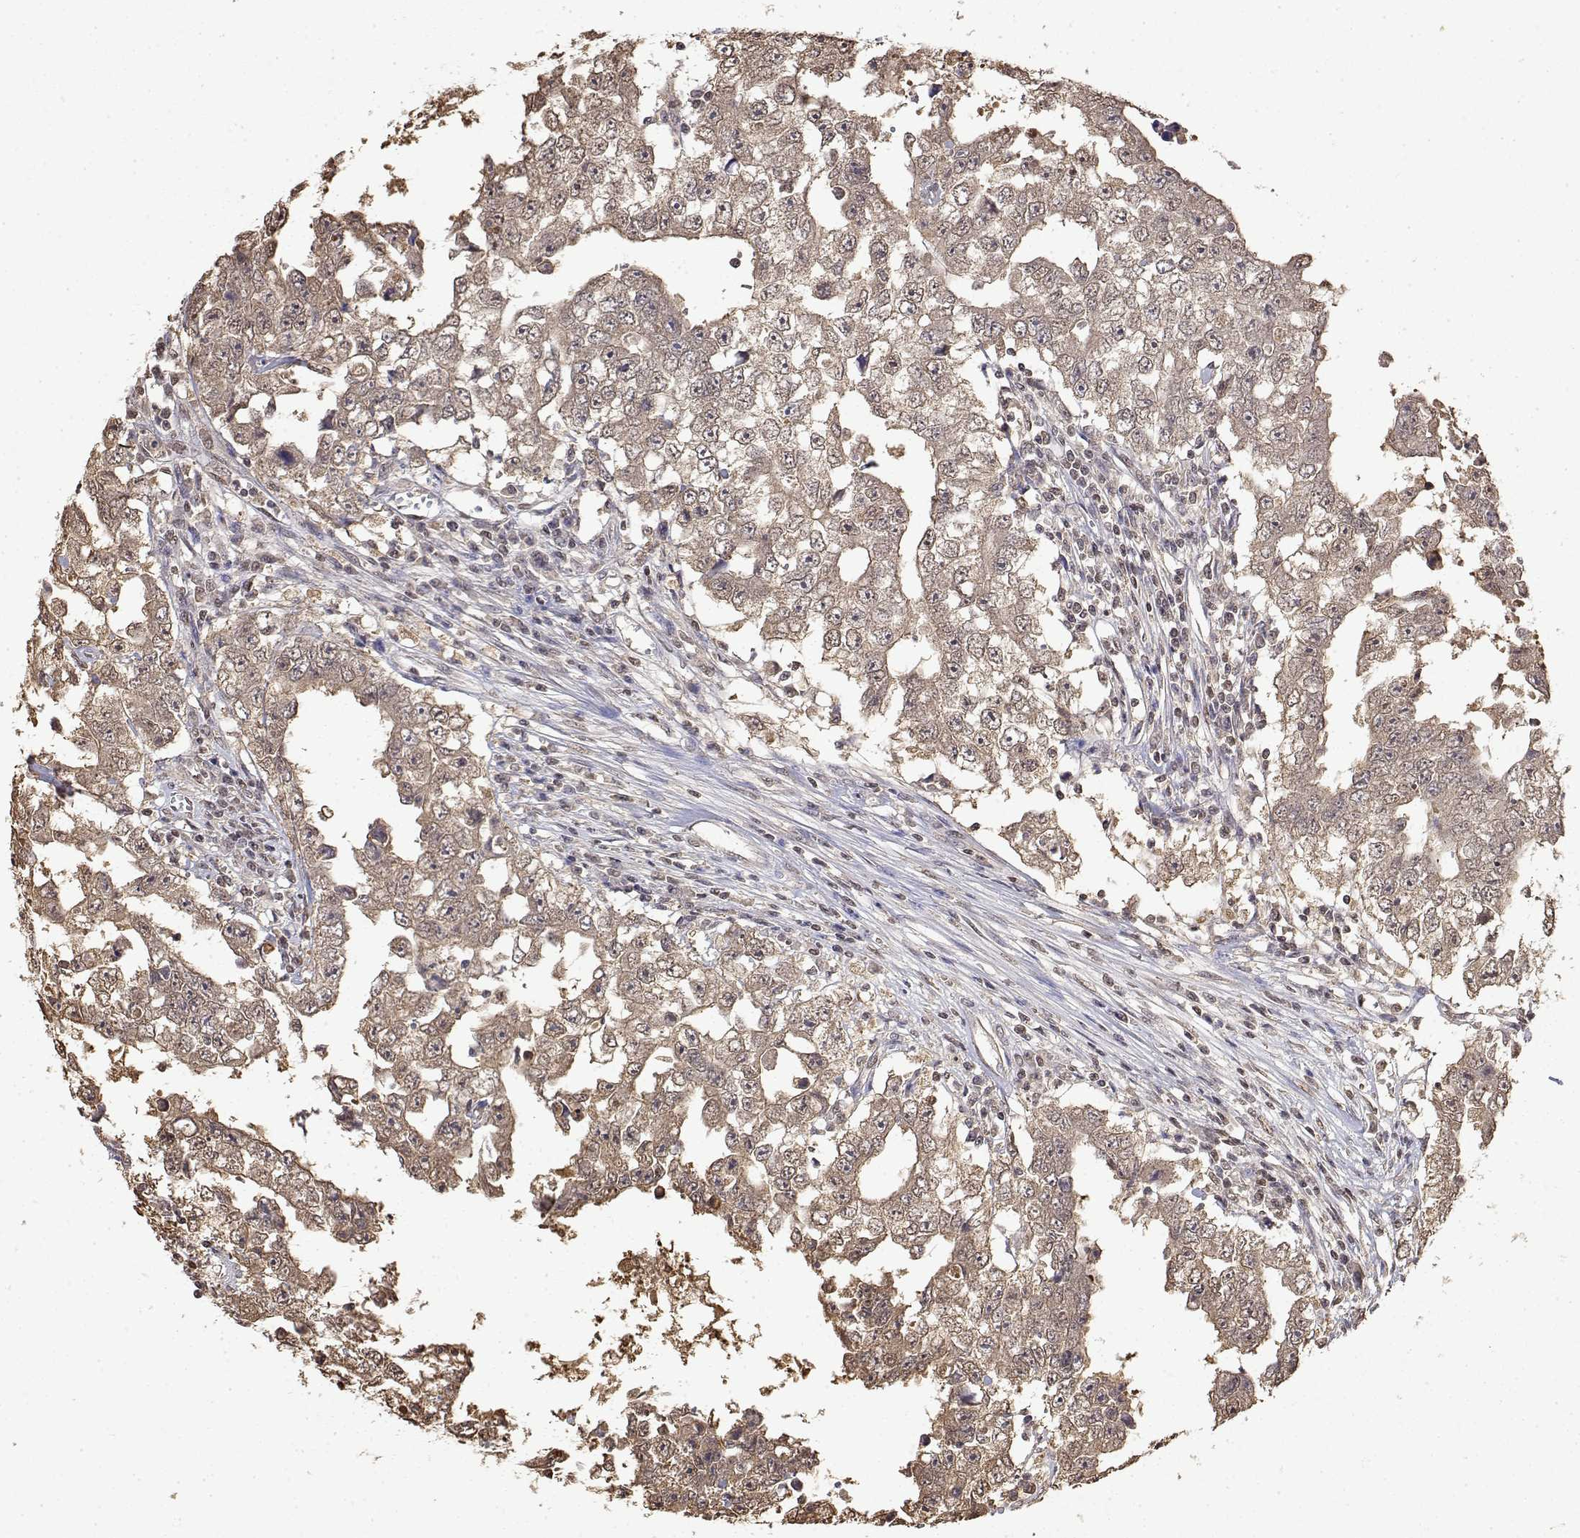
{"staining": {"intensity": "weak", "quantity": ">75%", "location": "cytoplasmic/membranous,nuclear"}, "tissue": "testis cancer", "cell_type": "Tumor cells", "image_type": "cancer", "snomed": [{"axis": "morphology", "description": "Carcinoma, Embryonal, NOS"}, {"axis": "topography", "description": "Testis"}], "caption": "This micrograph demonstrates immunohistochemistry (IHC) staining of human testis cancer, with low weak cytoplasmic/membranous and nuclear expression in approximately >75% of tumor cells.", "gene": "TPI1", "patient": {"sex": "male", "age": 36}}